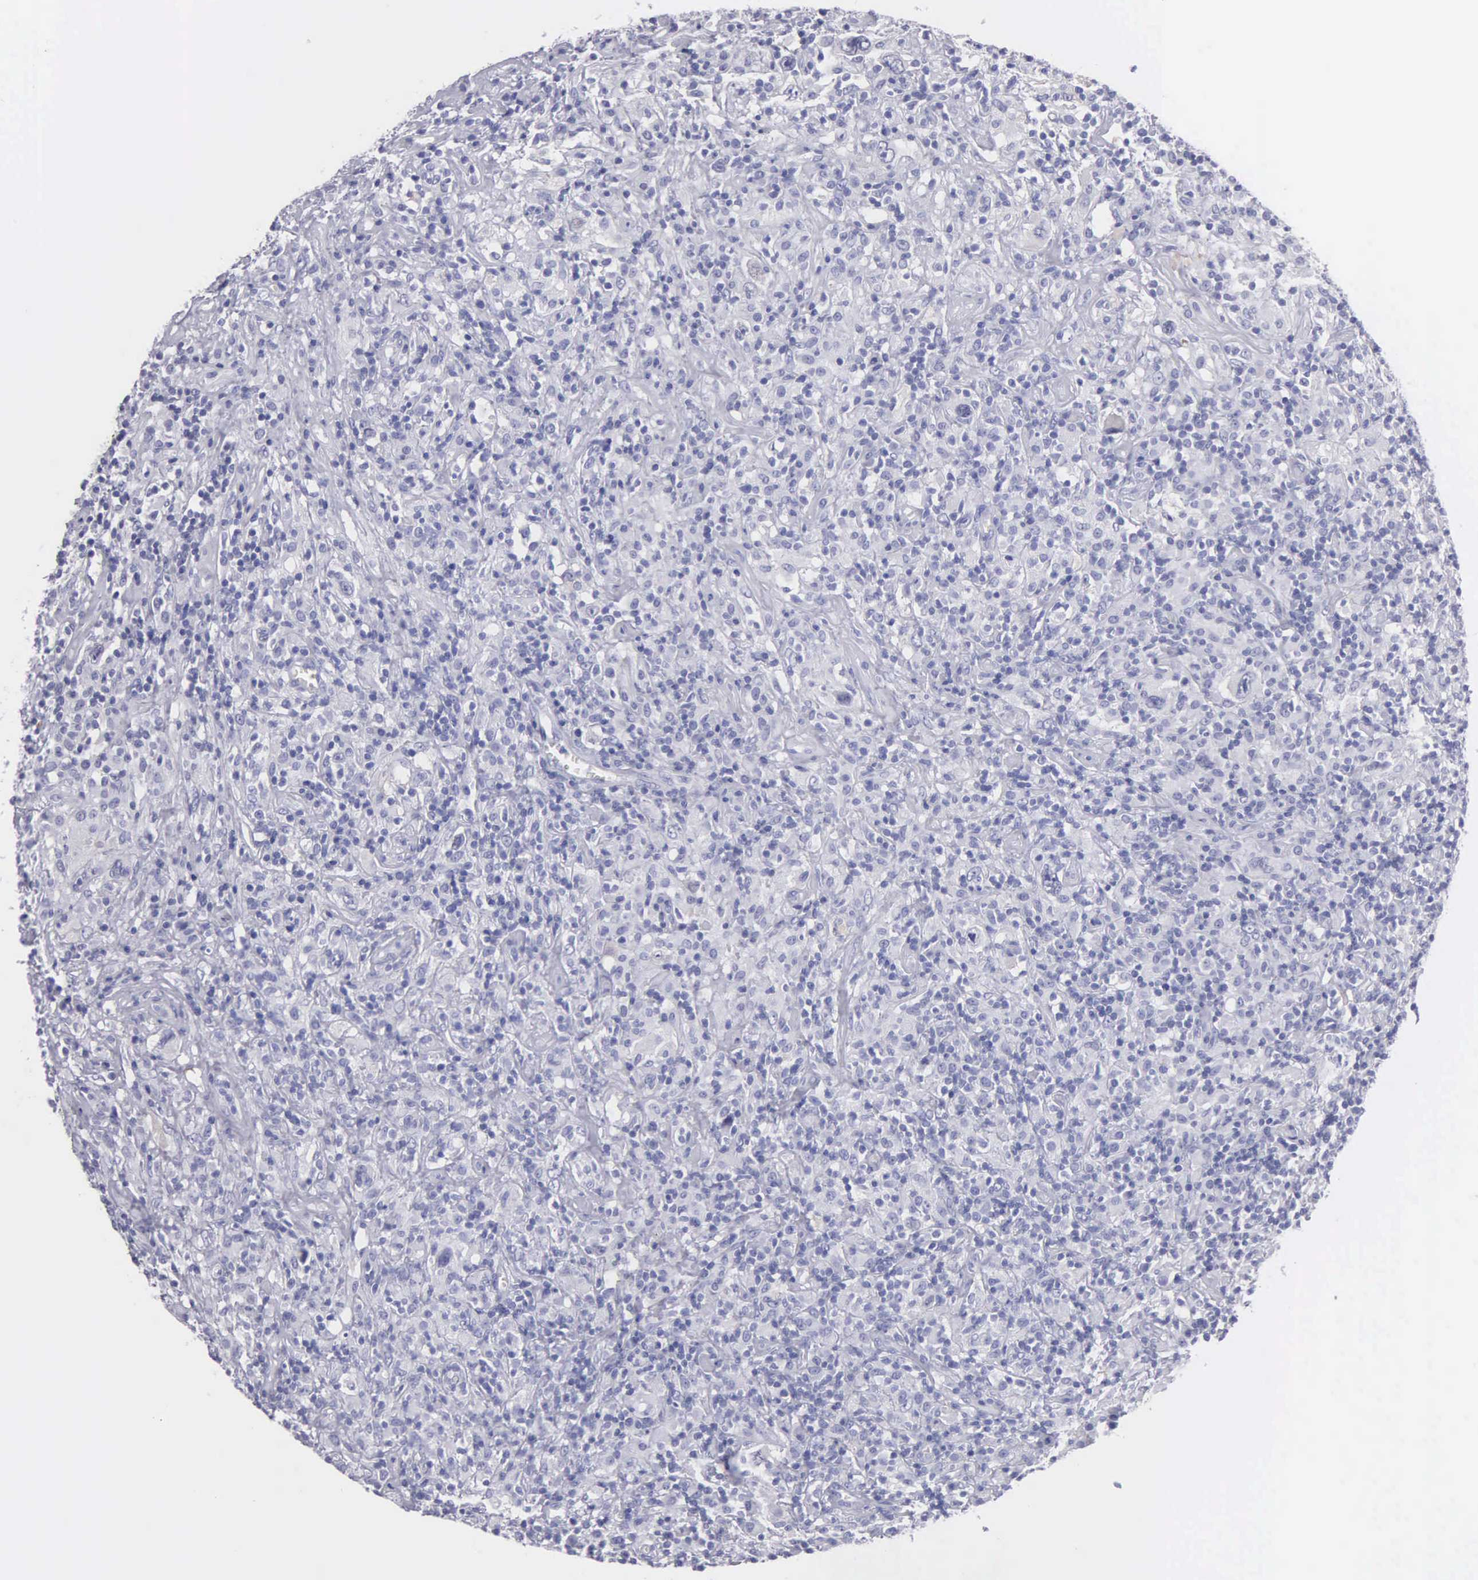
{"staining": {"intensity": "negative", "quantity": "none", "location": "none"}, "tissue": "lymphoma", "cell_type": "Tumor cells", "image_type": "cancer", "snomed": [{"axis": "morphology", "description": "Hodgkin's disease, NOS"}, {"axis": "topography", "description": "Lymph node"}], "caption": "This is an immunohistochemistry (IHC) micrograph of human Hodgkin's disease. There is no expression in tumor cells.", "gene": "FBLN5", "patient": {"sex": "male", "age": 46}}